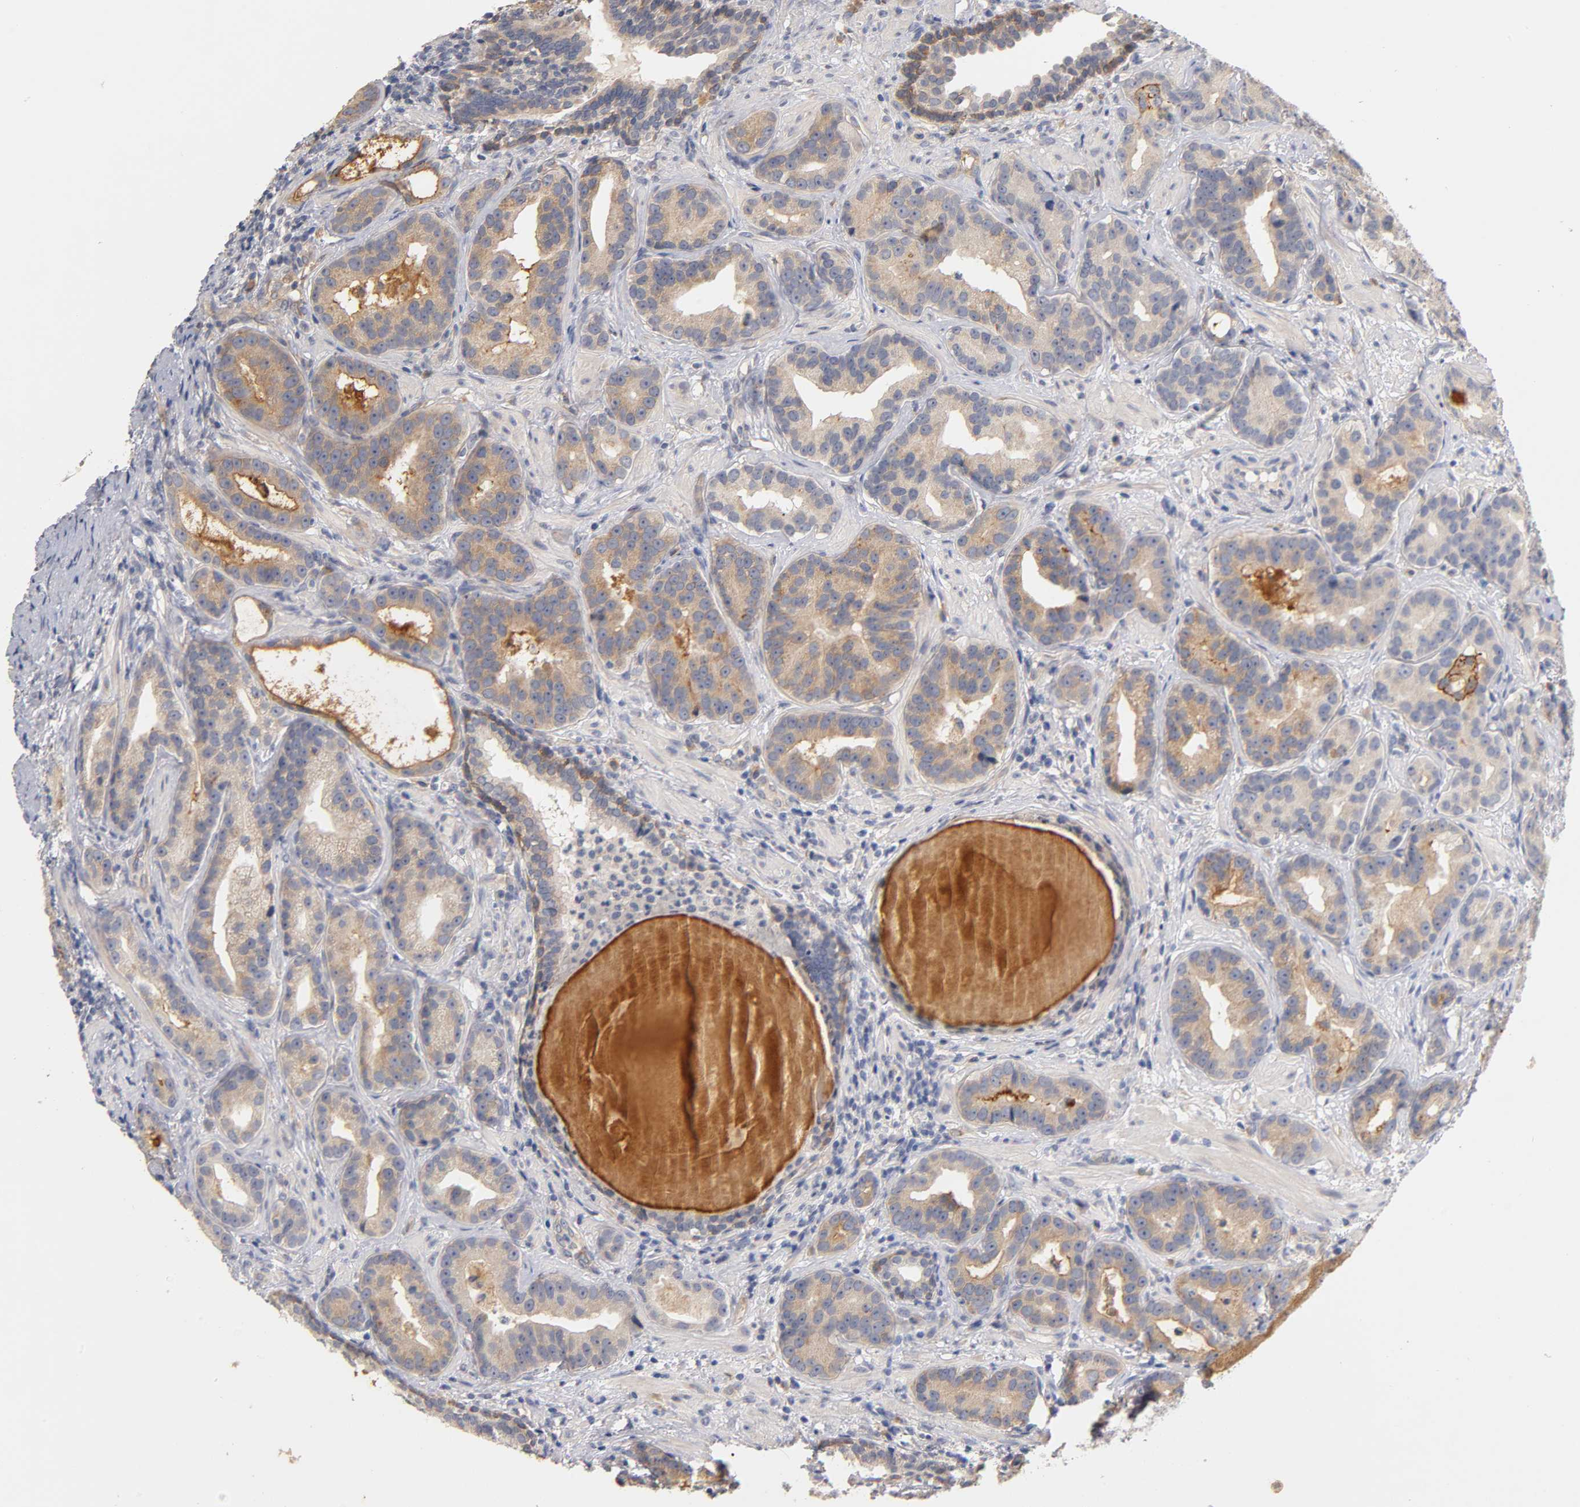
{"staining": {"intensity": "moderate", "quantity": ">75%", "location": "cytoplasmic/membranous"}, "tissue": "prostate cancer", "cell_type": "Tumor cells", "image_type": "cancer", "snomed": [{"axis": "morphology", "description": "Adenocarcinoma, Low grade"}, {"axis": "topography", "description": "Prostate"}], "caption": "Immunohistochemistry (DAB (3,3'-diaminobenzidine)) staining of adenocarcinoma (low-grade) (prostate) exhibits moderate cytoplasmic/membranous protein expression in about >75% of tumor cells.", "gene": "LAMB1", "patient": {"sex": "male", "age": 59}}